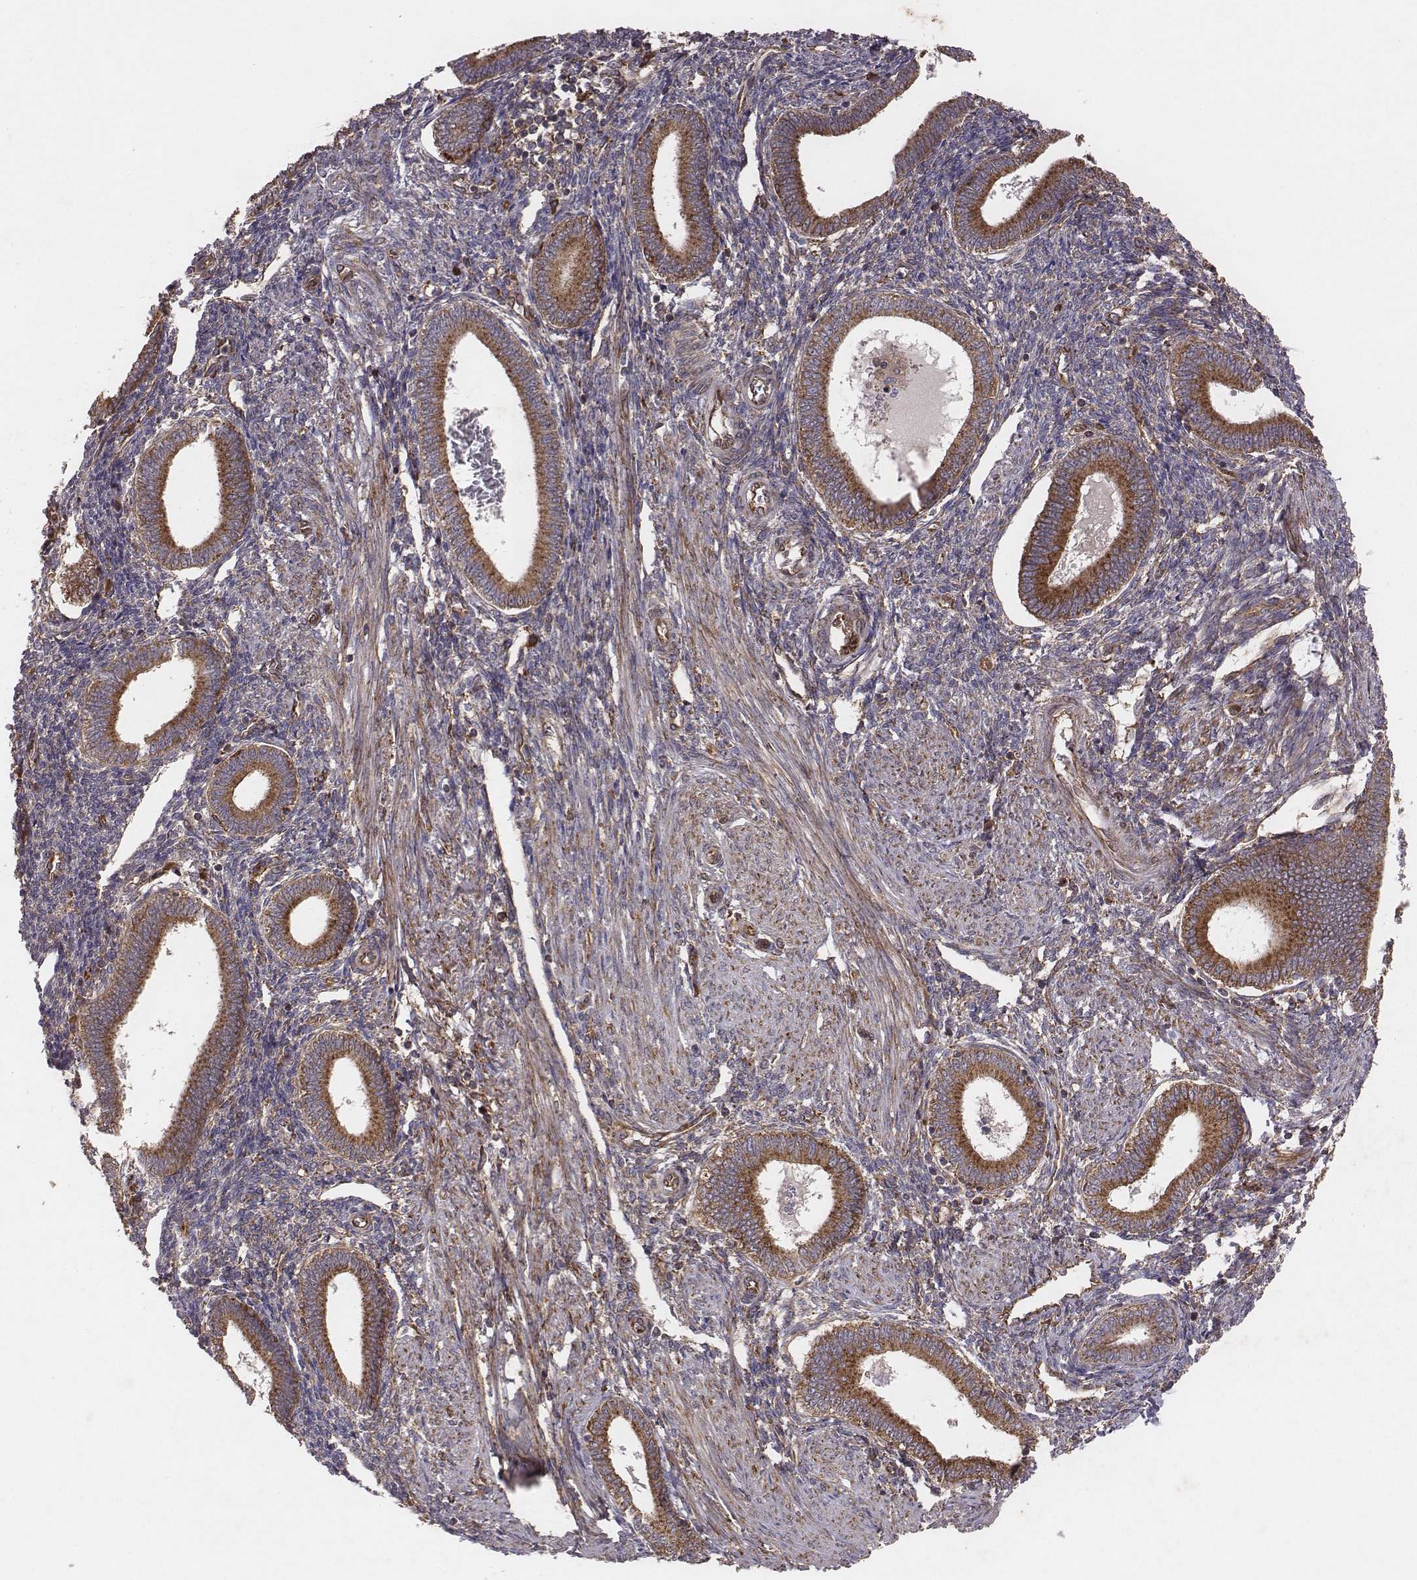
{"staining": {"intensity": "moderate", "quantity": ">75%", "location": "cytoplasmic/membranous"}, "tissue": "endometrium", "cell_type": "Cells in endometrial stroma", "image_type": "normal", "snomed": [{"axis": "morphology", "description": "Normal tissue, NOS"}, {"axis": "topography", "description": "Endometrium"}], "caption": "Protein staining displays moderate cytoplasmic/membranous expression in approximately >75% of cells in endometrial stroma in normal endometrium. Using DAB (brown) and hematoxylin (blue) stains, captured at high magnification using brightfield microscopy.", "gene": "TXLNA", "patient": {"sex": "female", "age": 42}}